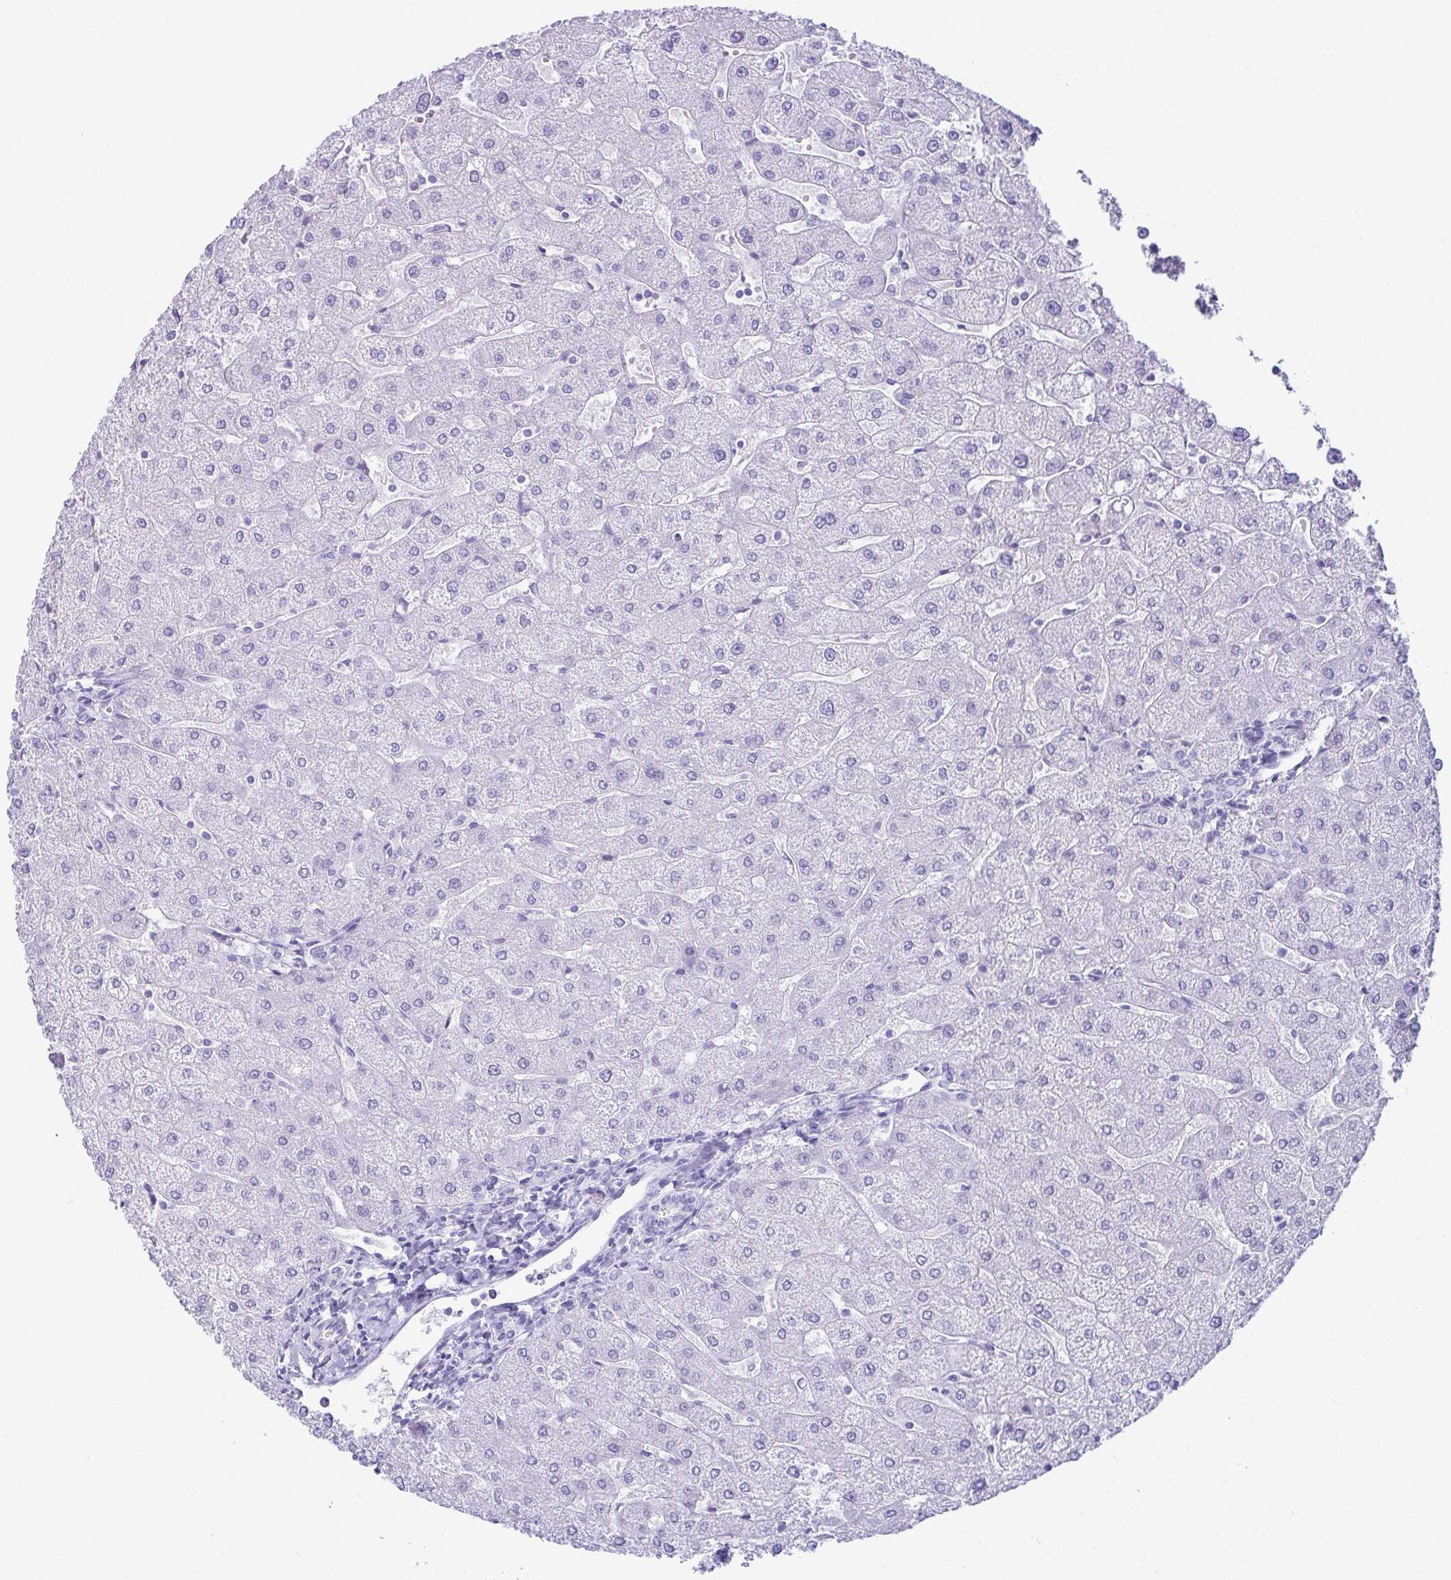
{"staining": {"intensity": "negative", "quantity": "none", "location": "none"}, "tissue": "liver", "cell_type": "Cholangiocytes", "image_type": "normal", "snomed": [{"axis": "morphology", "description": "Normal tissue, NOS"}, {"axis": "topography", "description": "Liver"}], "caption": "Benign liver was stained to show a protein in brown. There is no significant positivity in cholangiocytes. The staining is performed using DAB brown chromogen with nuclei counter-stained in using hematoxylin.", "gene": "ATP4B", "patient": {"sex": "male", "age": 67}}